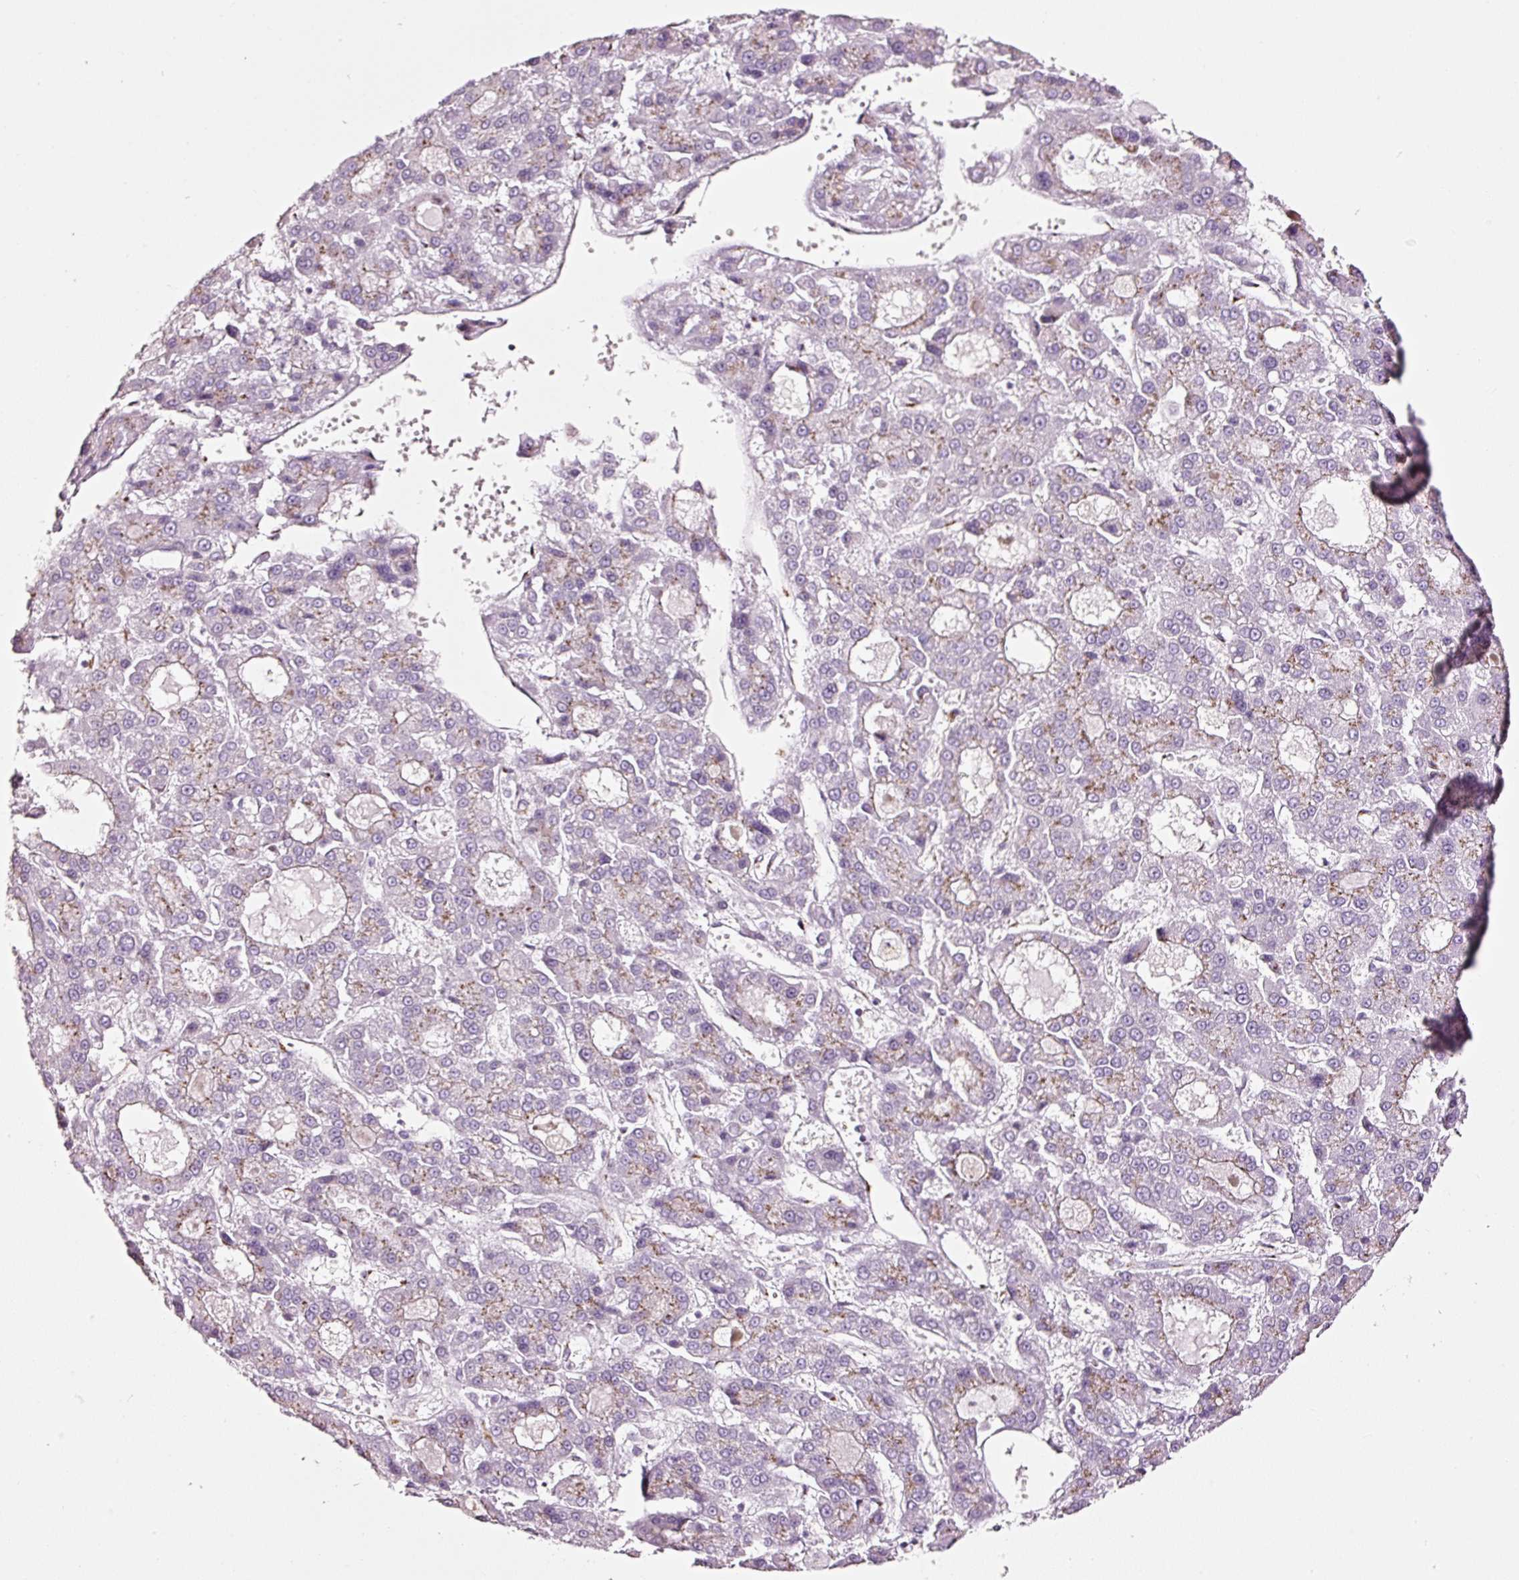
{"staining": {"intensity": "weak", "quantity": "25%-75%", "location": "cytoplasmic/membranous"}, "tissue": "liver cancer", "cell_type": "Tumor cells", "image_type": "cancer", "snomed": [{"axis": "morphology", "description": "Carcinoma, Hepatocellular, NOS"}, {"axis": "topography", "description": "Liver"}], "caption": "The image reveals immunohistochemical staining of hepatocellular carcinoma (liver). There is weak cytoplasmic/membranous staining is seen in approximately 25%-75% of tumor cells. (brown staining indicates protein expression, while blue staining denotes nuclei).", "gene": "SDF4", "patient": {"sex": "male", "age": 70}}